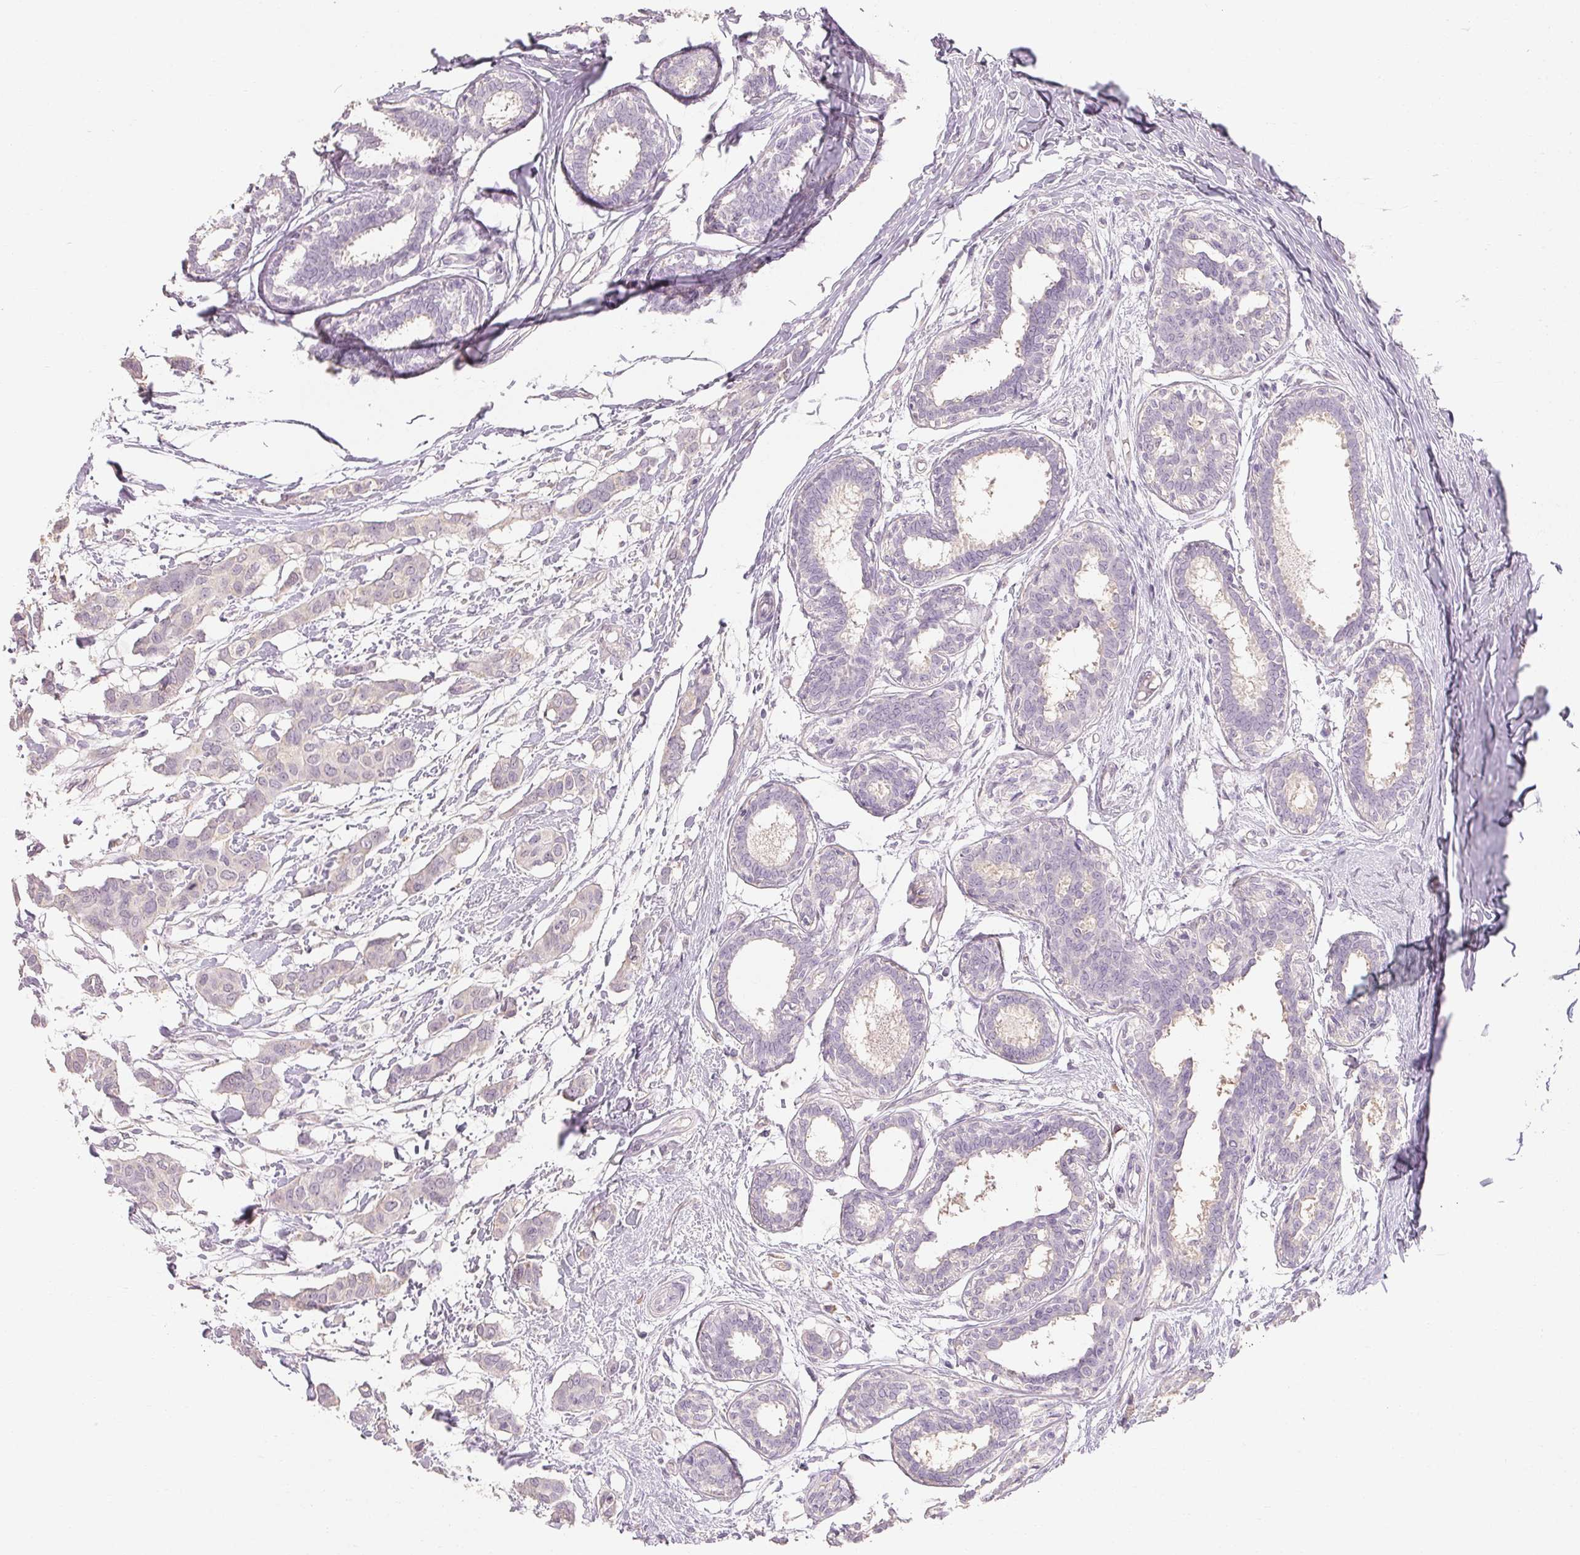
{"staining": {"intensity": "negative", "quantity": "none", "location": "none"}, "tissue": "breast cancer", "cell_type": "Tumor cells", "image_type": "cancer", "snomed": [{"axis": "morphology", "description": "Duct carcinoma"}, {"axis": "topography", "description": "Breast"}], "caption": "Immunohistochemistry (IHC) micrograph of human breast cancer (intraductal carcinoma) stained for a protein (brown), which exhibits no staining in tumor cells. Brightfield microscopy of IHC stained with DAB (brown) and hematoxylin (blue), captured at high magnification.", "gene": "MAP7D2", "patient": {"sex": "female", "age": 62}}